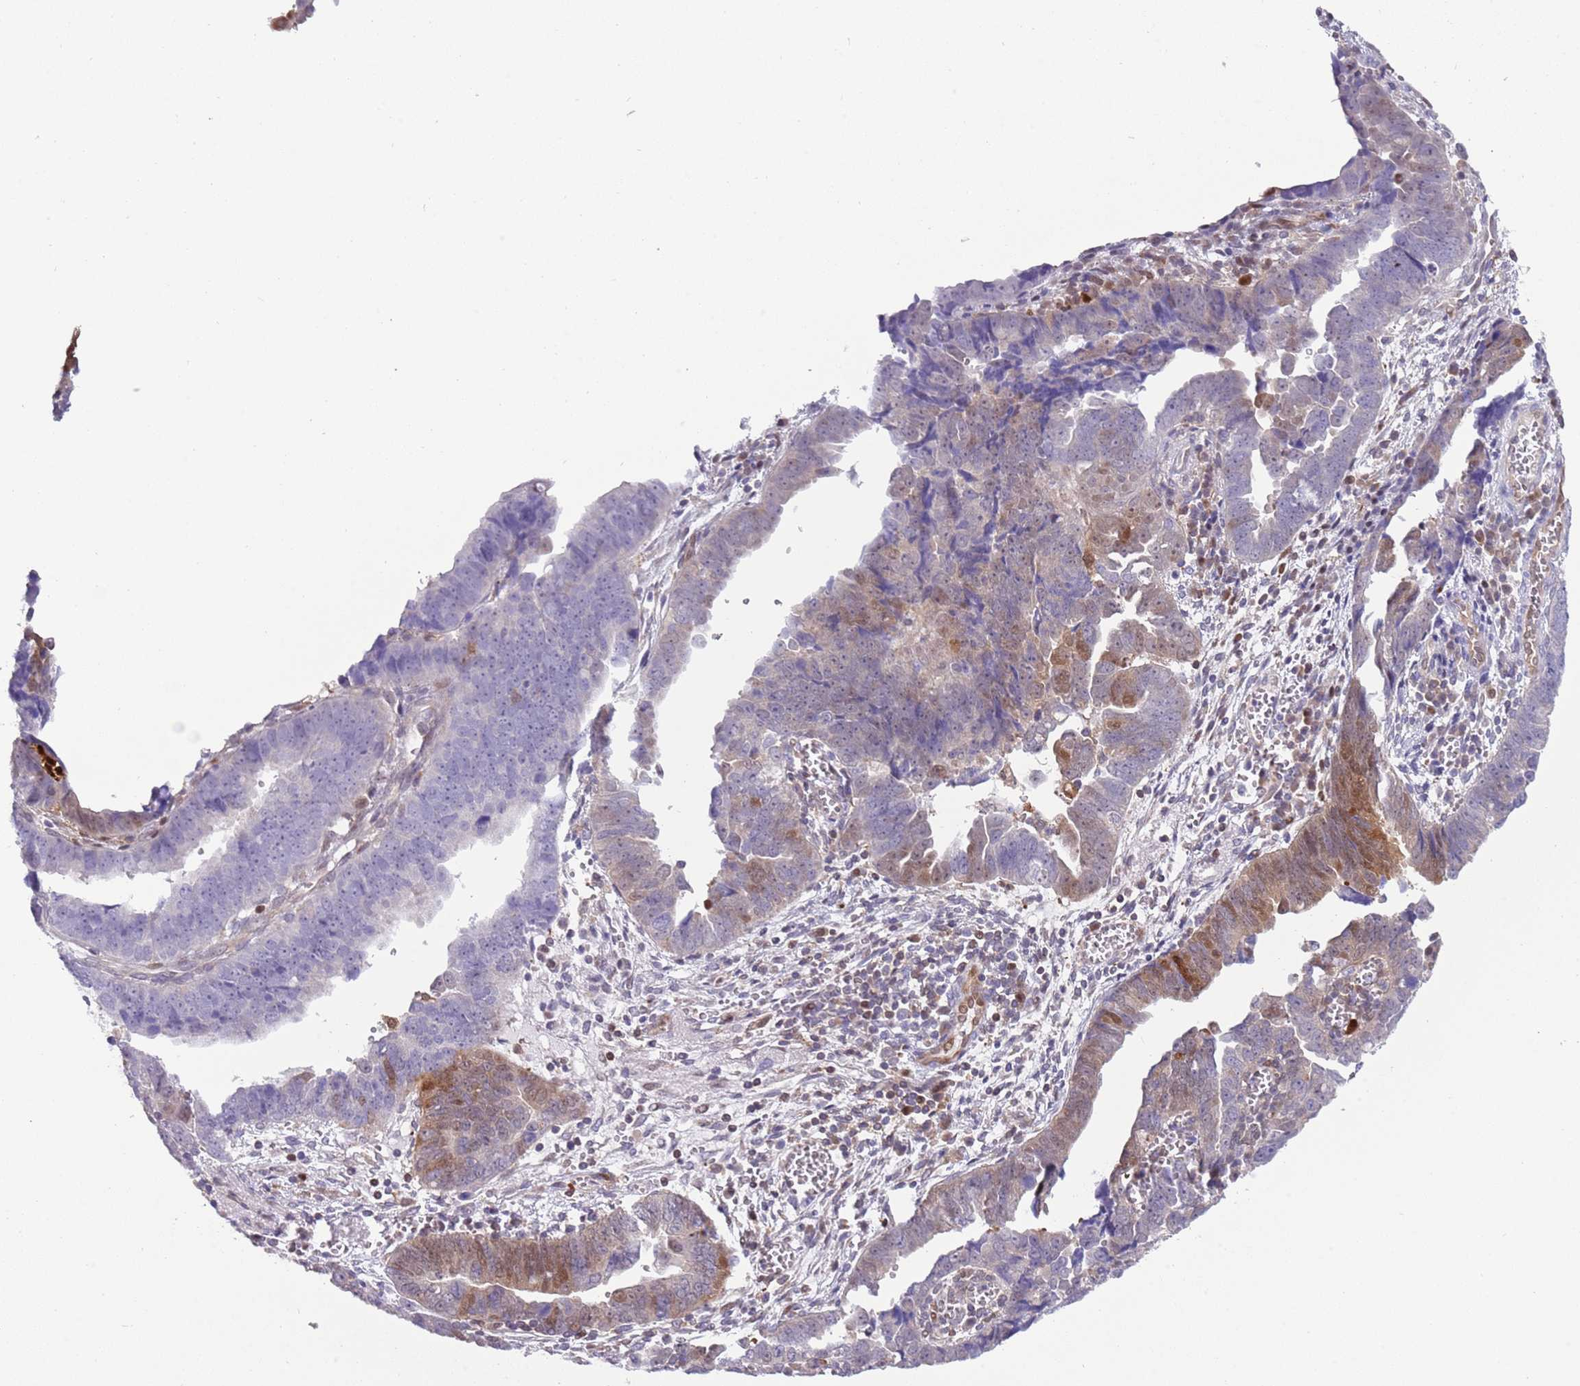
{"staining": {"intensity": "weak", "quantity": "25%-75%", "location": "cytoplasmic/membranous,nuclear"}, "tissue": "endometrial cancer", "cell_type": "Tumor cells", "image_type": "cancer", "snomed": [{"axis": "morphology", "description": "Adenocarcinoma, NOS"}, {"axis": "topography", "description": "Endometrium"}], "caption": "Approximately 25%-75% of tumor cells in human endometrial cancer exhibit weak cytoplasmic/membranous and nuclear protein positivity as visualized by brown immunohistochemical staining.", "gene": "NBPF6", "patient": {"sex": "female", "age": 75}}